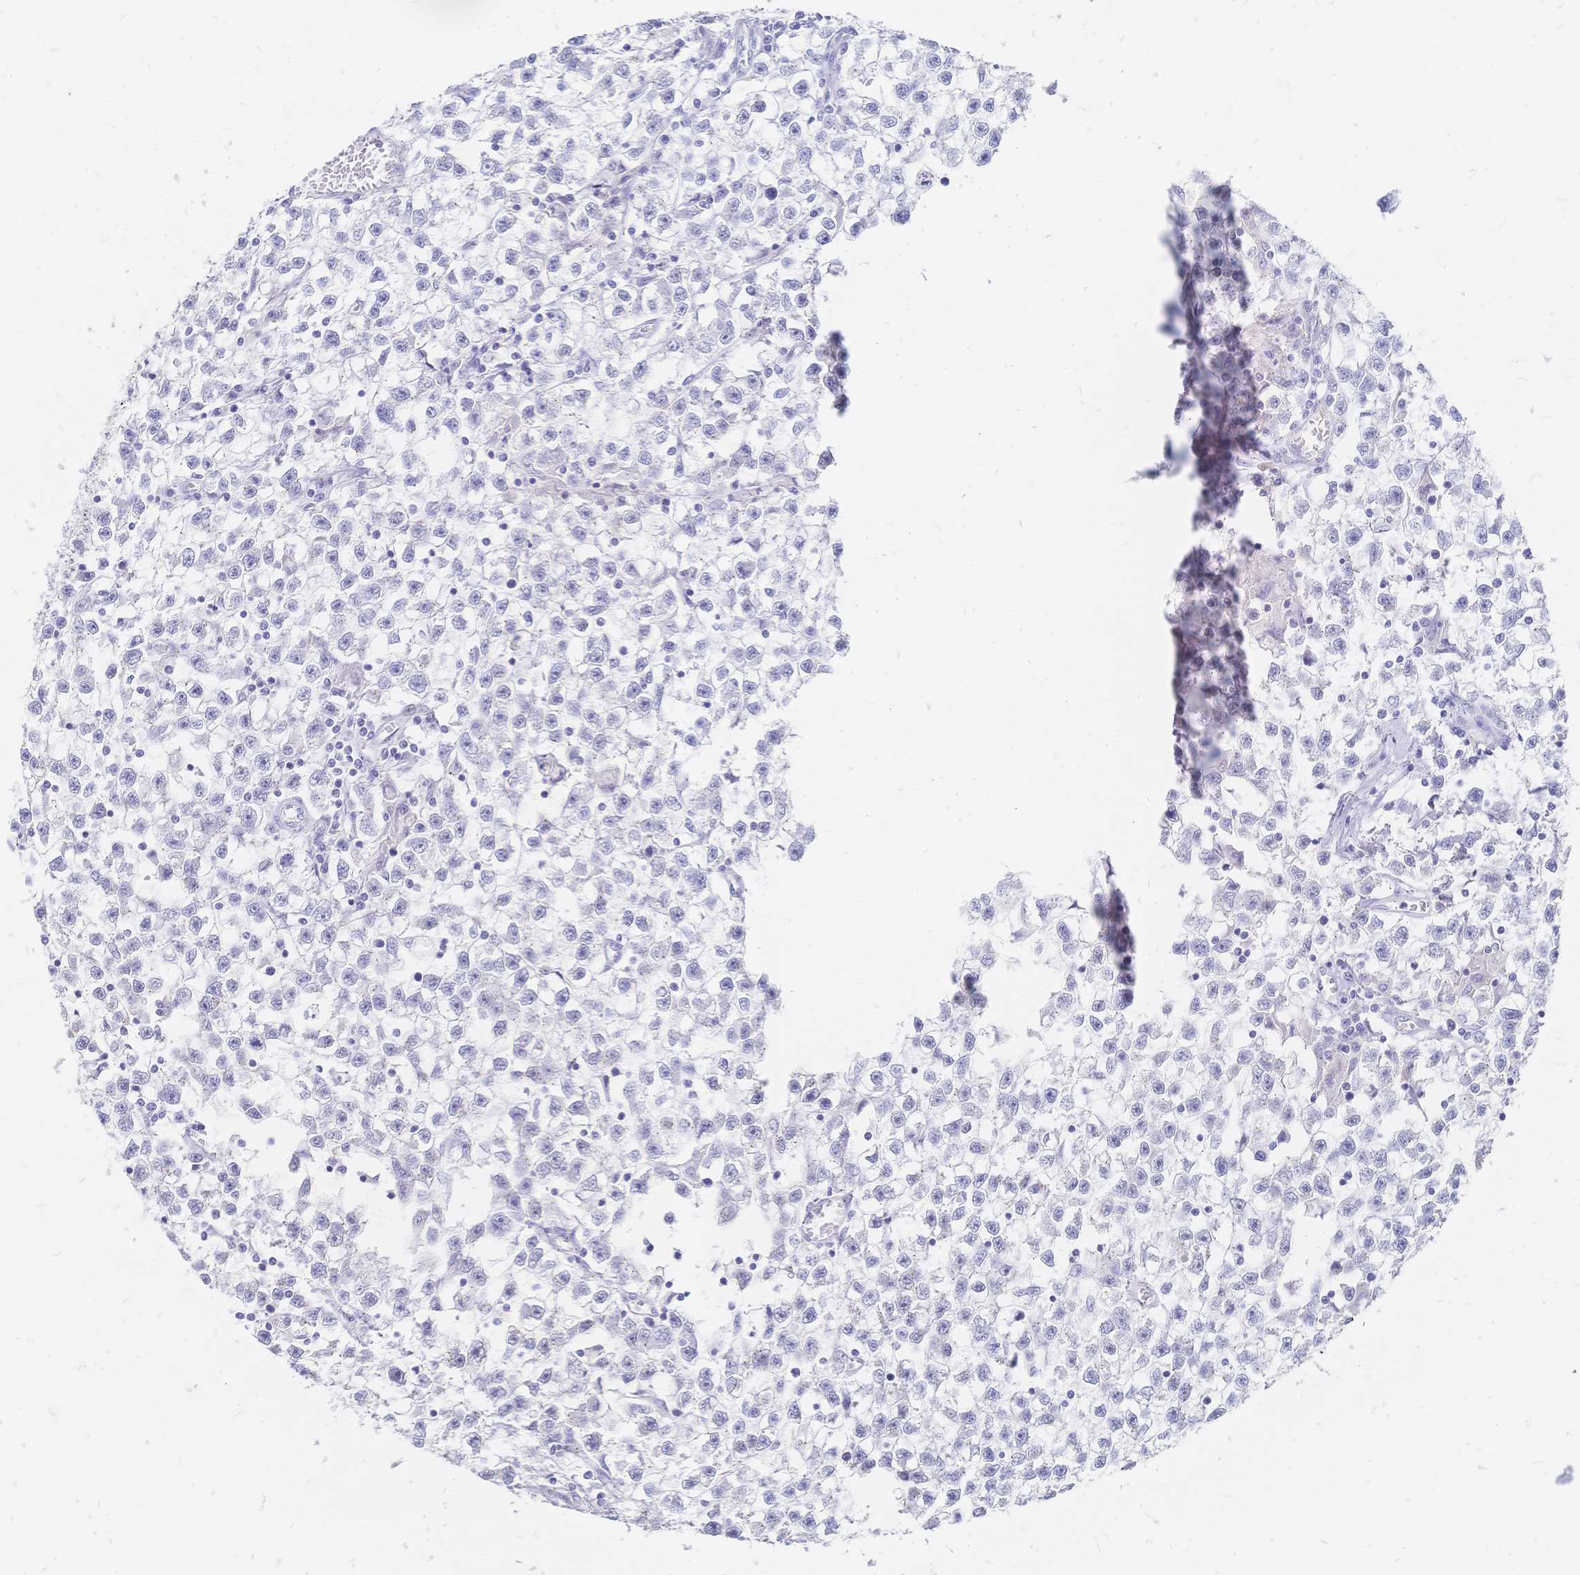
{"staining": {"intensity": "negative", "quantity": "none", "location": "none"}, "tissue": "testis cancer", "cell_type": "Tumor cells", "image_type": "cancer", "snomed": [{"axis": "morphology", "description": "Seminoma, NOS"}, {"axis": "topography", "description": "Testis"}], "caption": "The micrograph shows no significant positivity in tumor cells of seminoma (testis). (DAB immunohistochemistry visualized using brightfield microscopy, high magnification).", "gene": "PSORS1C2", "patient": {"sex": "male", "age": 31}}